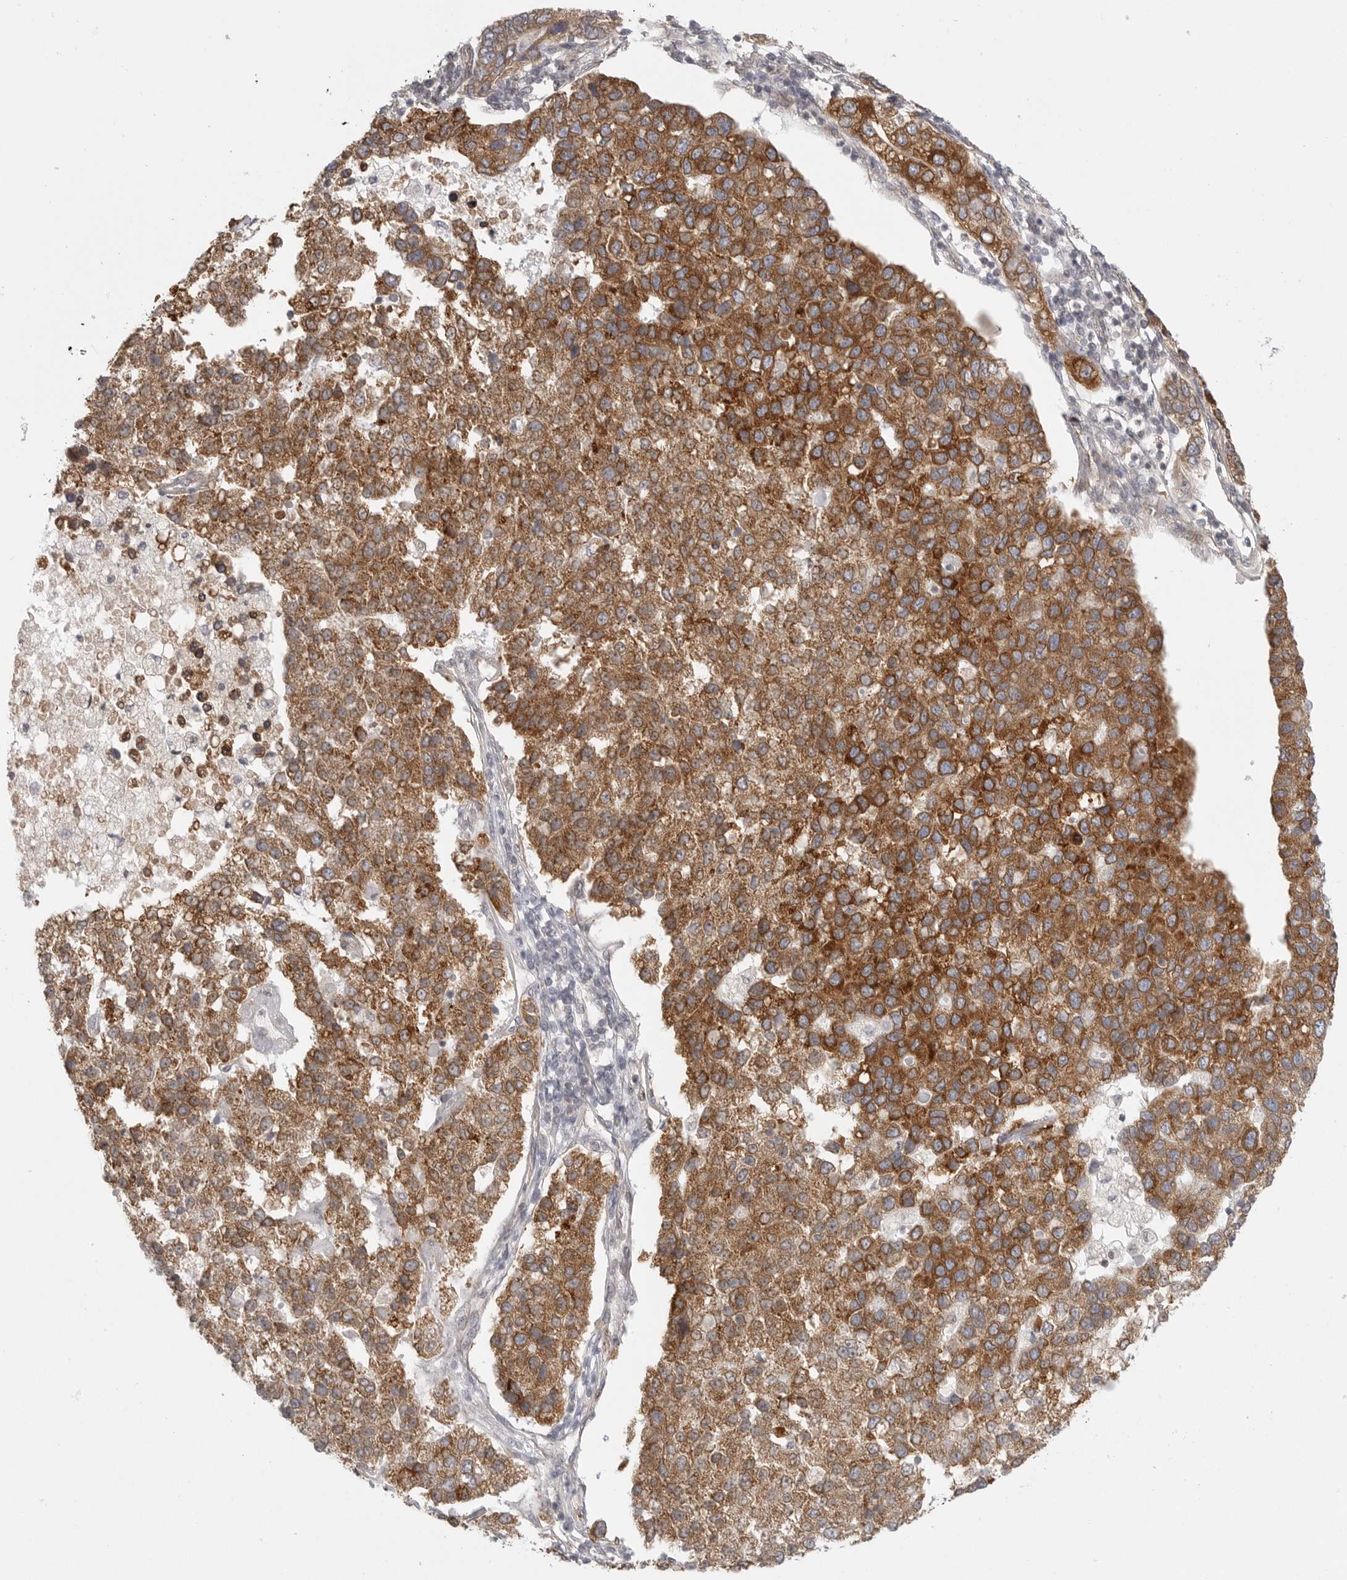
{"staining": {"intensity": "moderate", "quantity": ">75%", "location": "cytoplasmic/membranous"}, "tissue": "pancreatic cancer", "cell_type": "Tumor cells", "image_type": "cancer", "snomed": [{"axis": "morphology", "description": "Adenocarcinoma, NOS"}, {"axis": "topography", "description": "Pancreas"}], "caption": "Approximately >75% of tumor cells in pancreatic adenocarcinoma show moderate cytoplasmic/membranous protein staining as visualized by brown immunohistochemical staining.", "gene": "CERS2", "patient": {"sex": "female", "age": 61}}